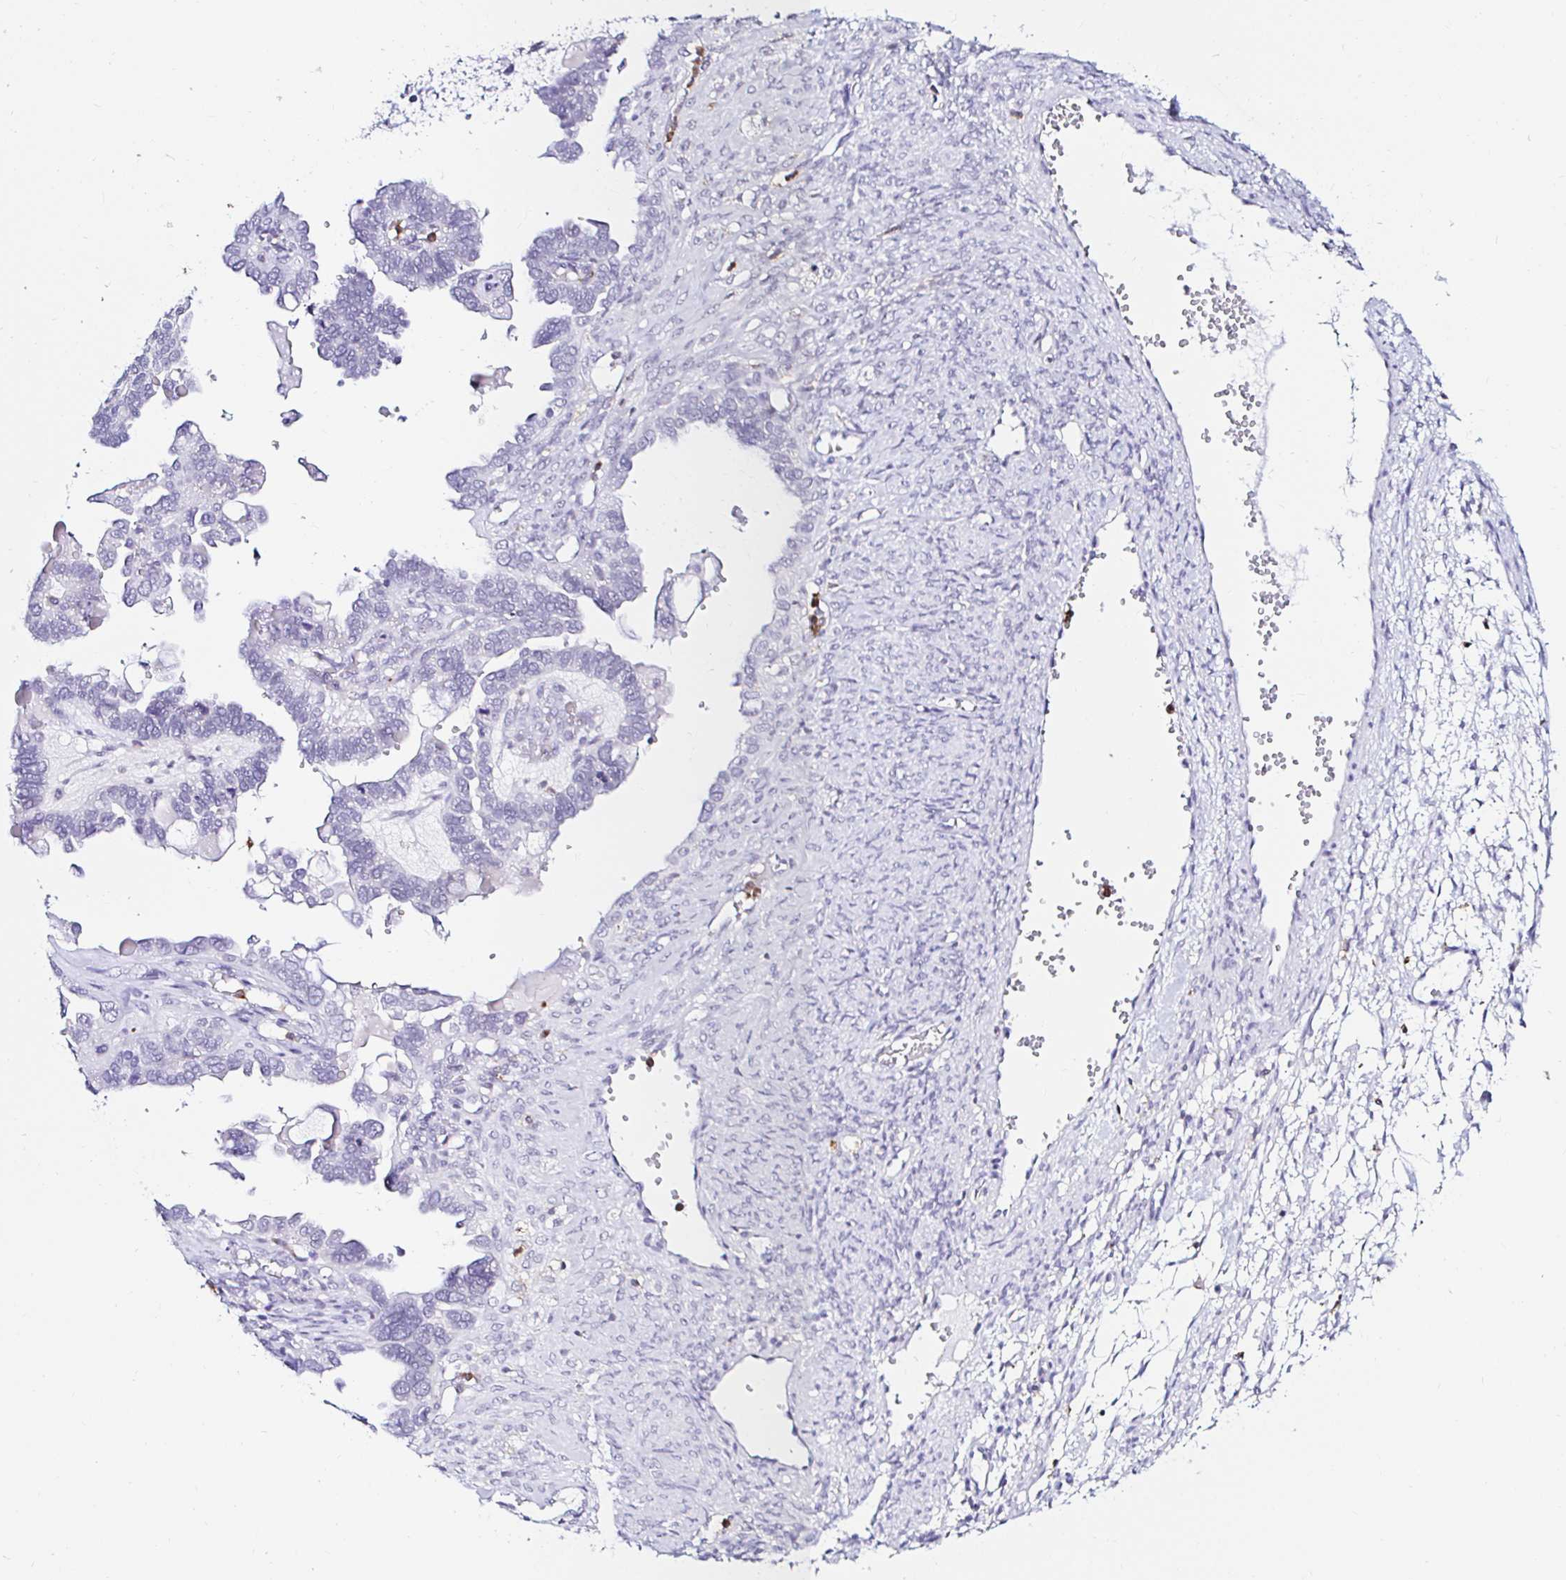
{"staining": {"intensity": "negative", "quantity": "none", "location": "none"}, "tissue": "ovarian cancer", "cell_type": "Tumor cells", "image_type": "cancer", "snomed": [{"axis": "morphology", "description": "Cystadenocarcinoma, serous, NOS"}, {"axis": "topography", "description": "Ovary"}], "caption": "This is an immunohistochemistry (IHC) image of serous cystadenocarcinoma (ovarian). There is no expression in tumor cells.", "gene": "CYBB", "patient": {"sex": "female", "age": 51}}